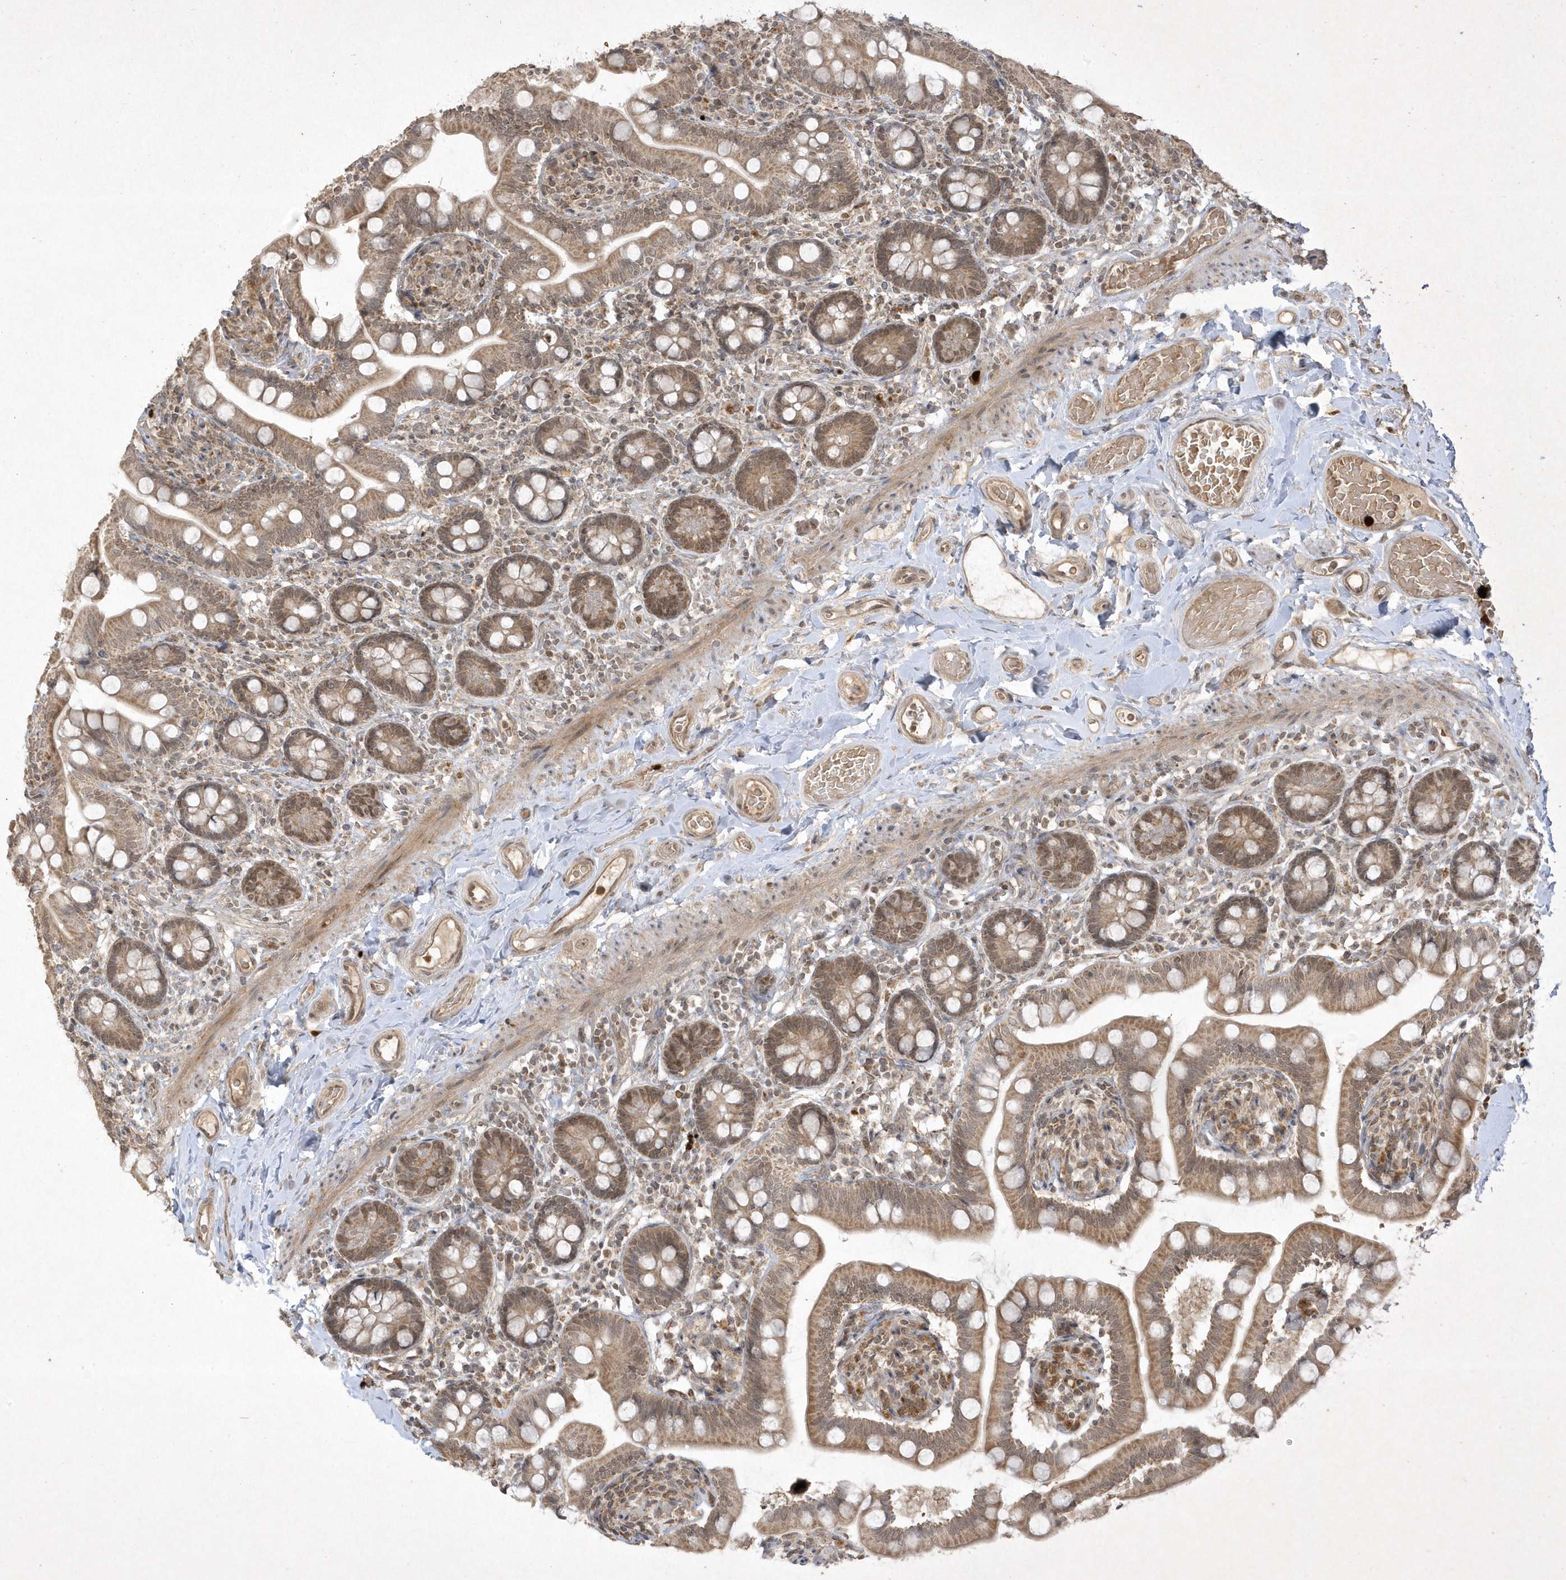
{"staining": {"intensity": "weak", "quantity": ">75%", "location": "cytoplasmic/membranous"}, "tissue": "small intestine", "cell_type": "Glandular cells", "image_type": "normal", "snomed": [{"axis": "morphology", "description": "Normal tissue, NOS"}, {"axis": "topography", "description": "Small intestine"}], "caption": "The image shows immunohistochemical staining of benign small intestine. There is weak cytoplasmic/membranous positivity is present in about >75% of glandular cells.", "gene": "ZNF213", "patient": {"sex": "female", "age": 64}}